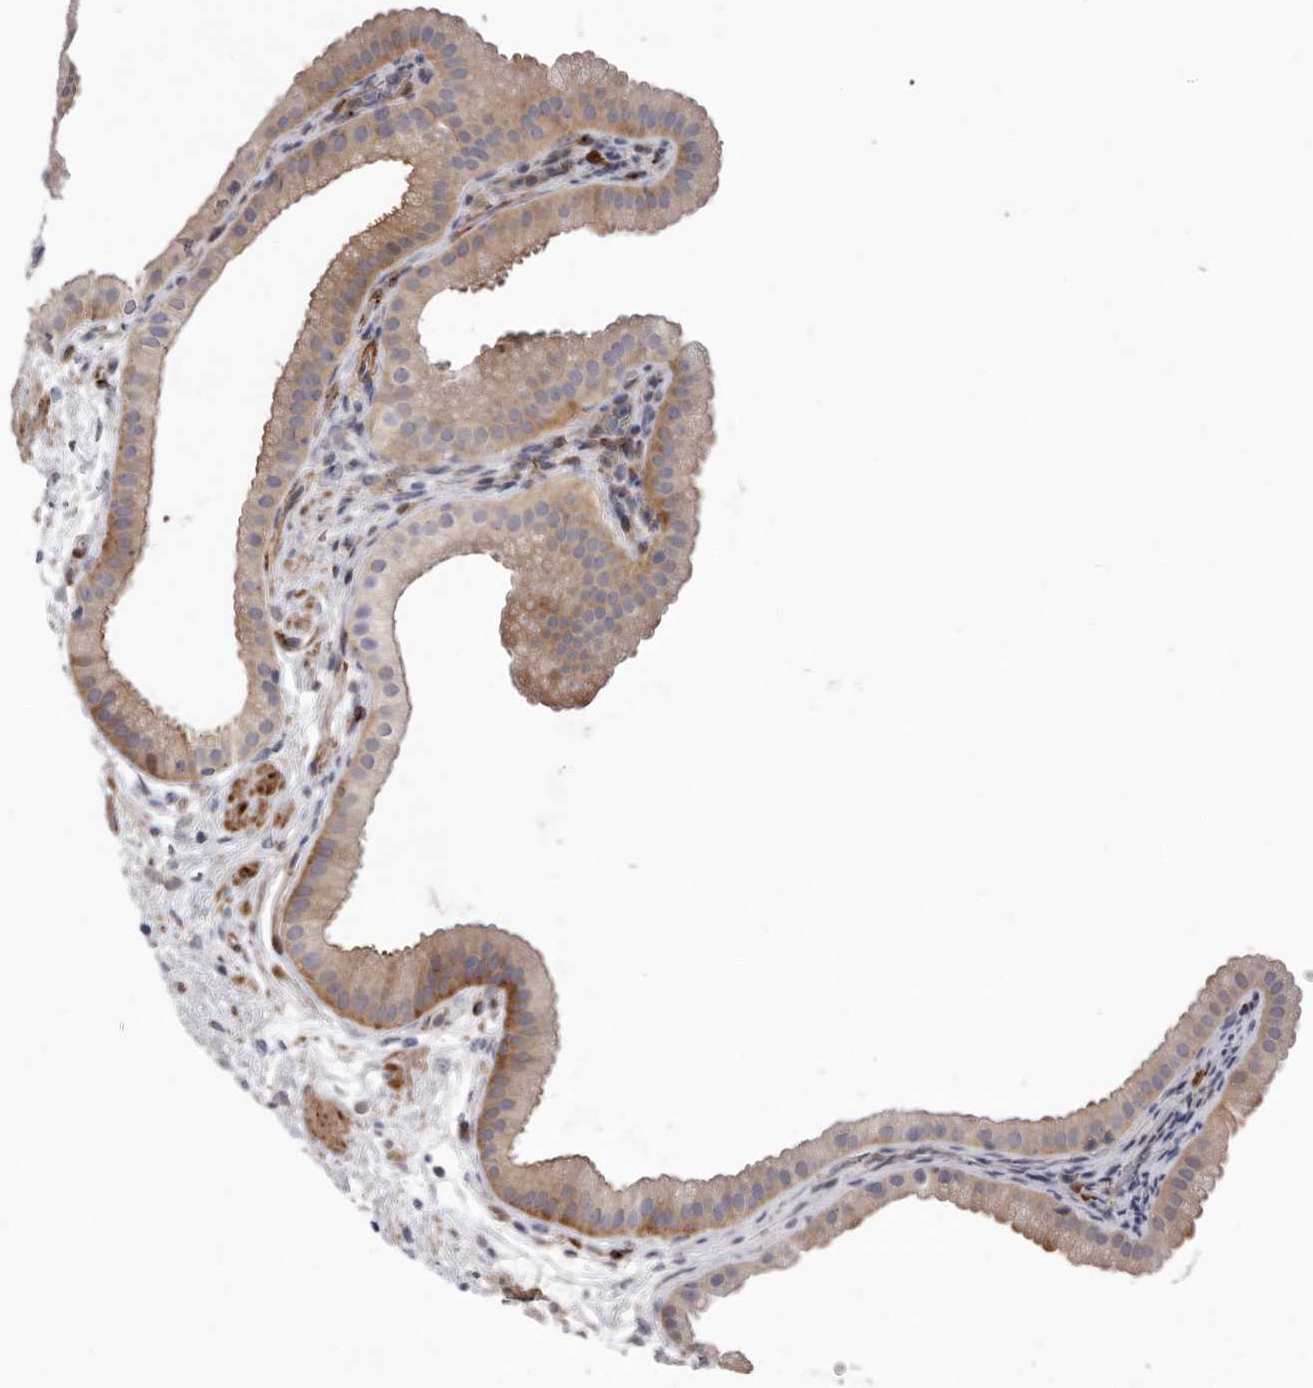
{"staining": {"intensity": "moderate", "quantity": ">75%", "location": "cytoplasmic/membranous"}, "tissue": "gallbladder", "cell_type": "Glandular cells", "image_type": "normal", "snomed": [{"axis": "morphology", "description": "Normal tissue, NOS"}, {"axis": "topography", "description": "Gallbladder"}], "caption": "Immunohistochemistry (IHC) (DAB) staining of unremarkable human gallbladder reveals moderate cytoplasmic/membranous protein positivity in approximately >75% of glandular cells. (Brightfield microscopy of DAB IHC at high magnification).", "gene": "ATXN3L", "patient": {"sex": "female", "age": 64}}